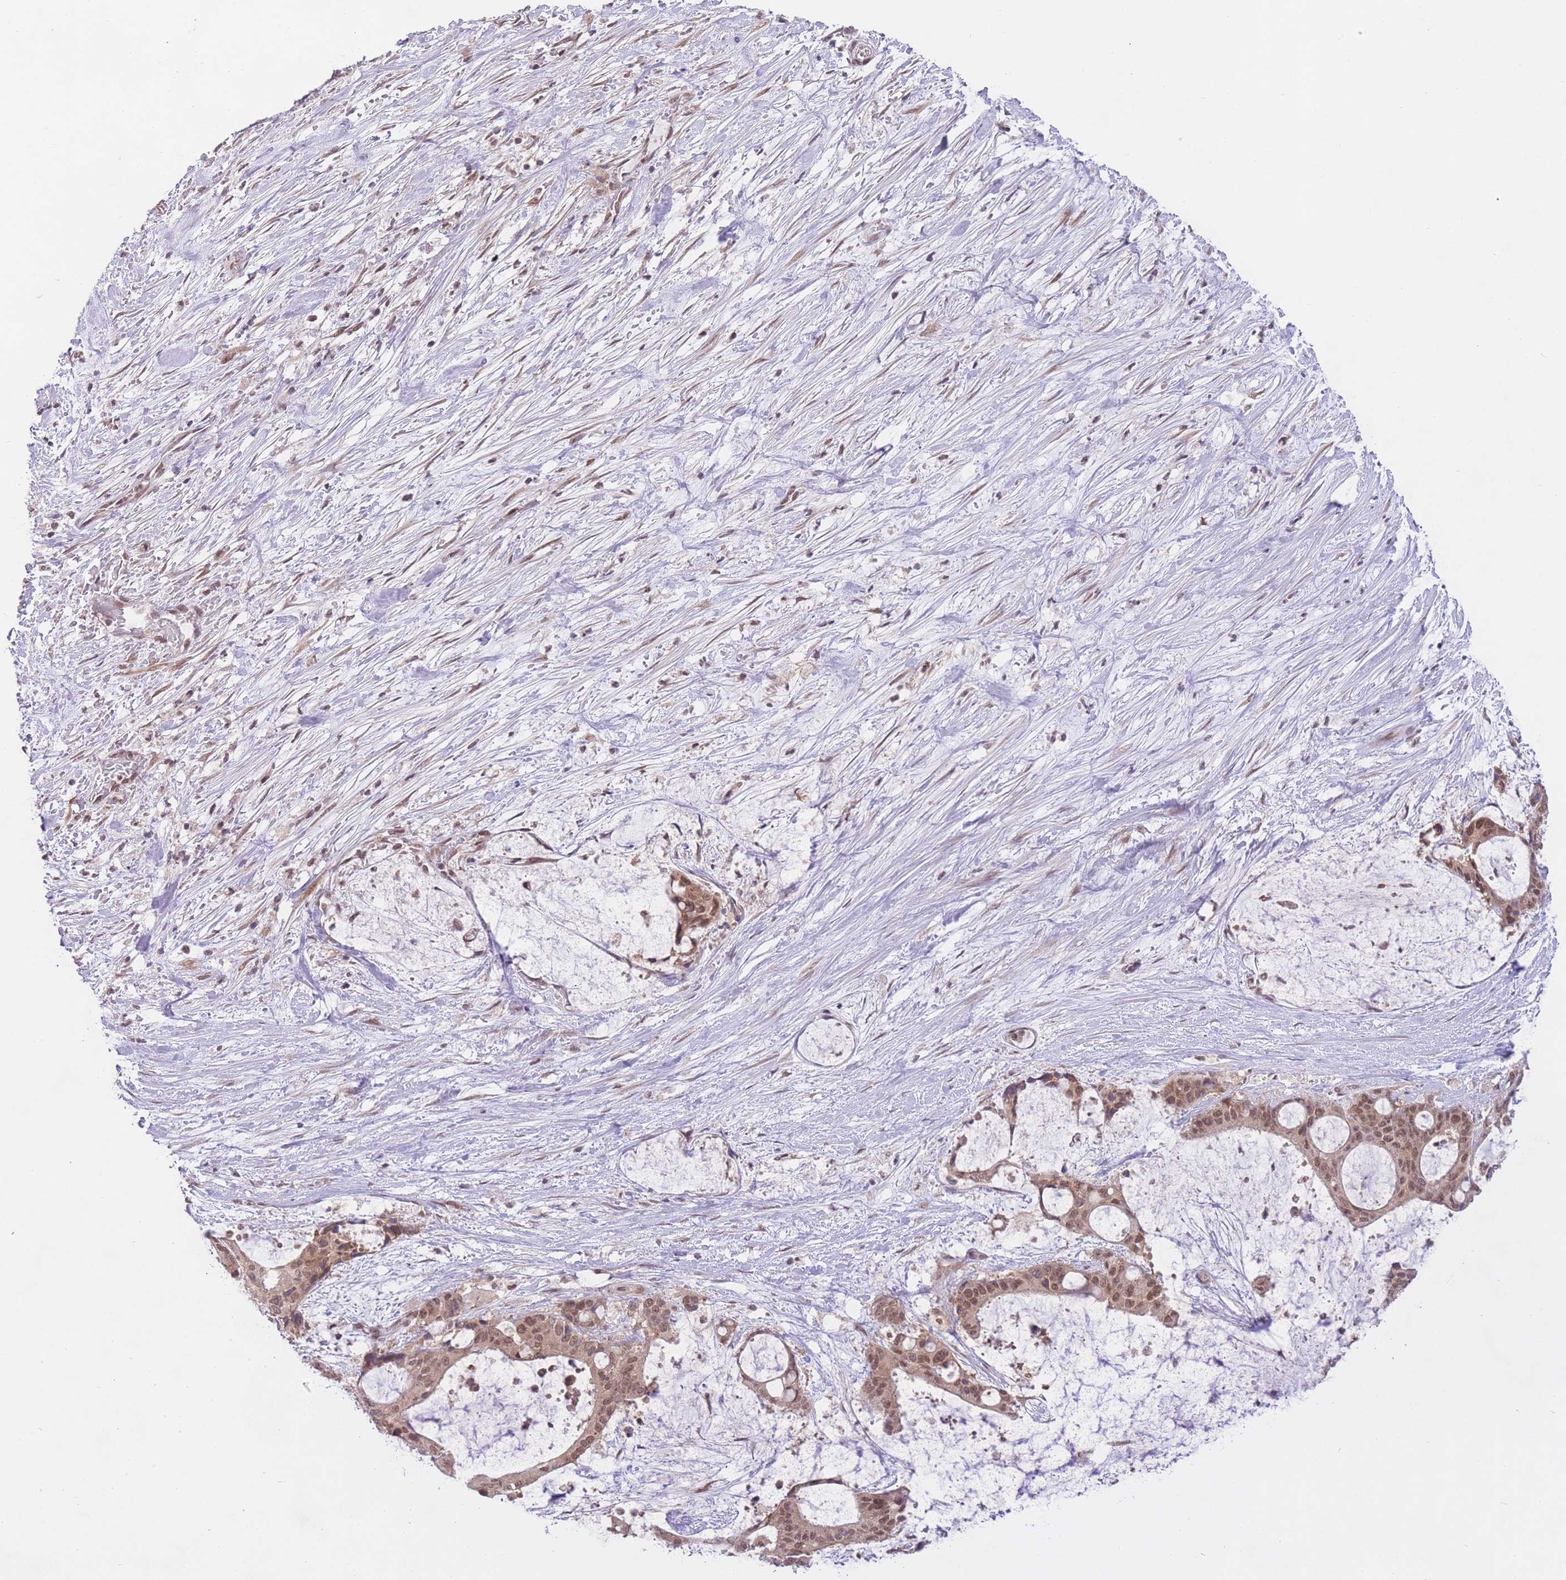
{"staining": {"intensity": "moderate", "quantity": ">75%", "location": "cytoplasmic/membranous,nuclear"}, "tissue": "liver cancer", "cell_type": "Tumor cells", "image_type": "cancer", "snomed": [{"axis": "morphology", "description": "Normal tissue, NOS"}, {"axis": "morphology", "description": "Cholangiocarcinoma"}, {"axis": "topography", "description": "Liver"}, {"axis": "topography", "description": "Peripheral nerve tissue"}], "caption": "Brown immunohistochemical staining in human liver cancer shows moderate cytoplasmic/membranous and nuclear staining in approximately >75% of tumor cells.", "gene": "TMED3", "patient": {"sex": "female", "age": 73}}